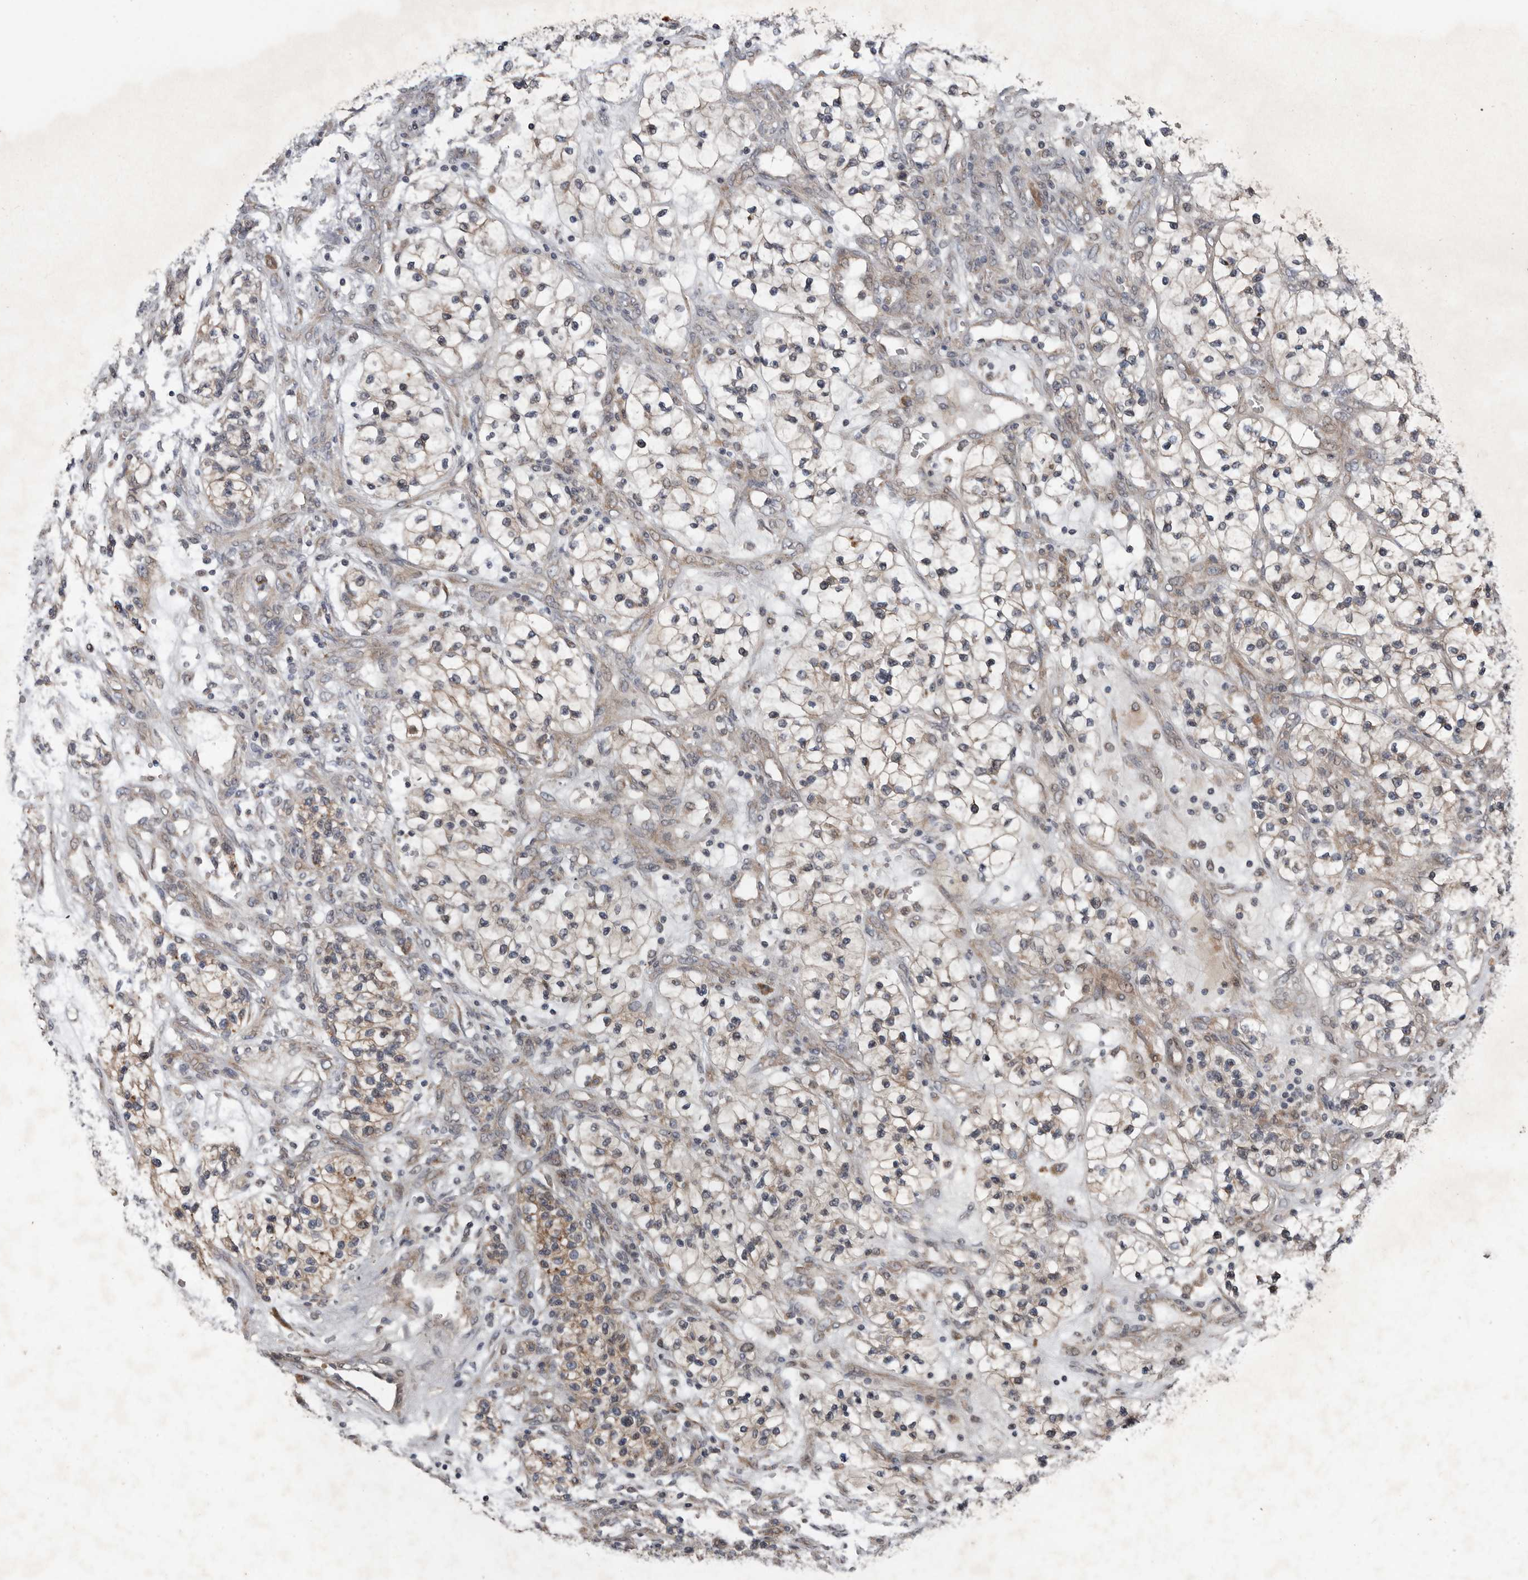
{"staining": {"intensity": "weak", "quantity": "<25%", "location": "cytoplasmic/membranous"}, "tissue": "renal cancer", "cell_type": "Tumor cells", "image_type": "cancer", "snomed": [{"axis": "morphology", "description": "Adenocarcinoma, NOS"}, {"axis": "topography", "description": "Kidney"}], "caption": "The histopathology image exhibits no significant staining in tumor cells of adenocarcinoma (renal). (Immunohistochemistry (ihc), brightfield microscopy, high magnification).", "gene": "CHML", "patient": {"sex": "female", "age": 57}}